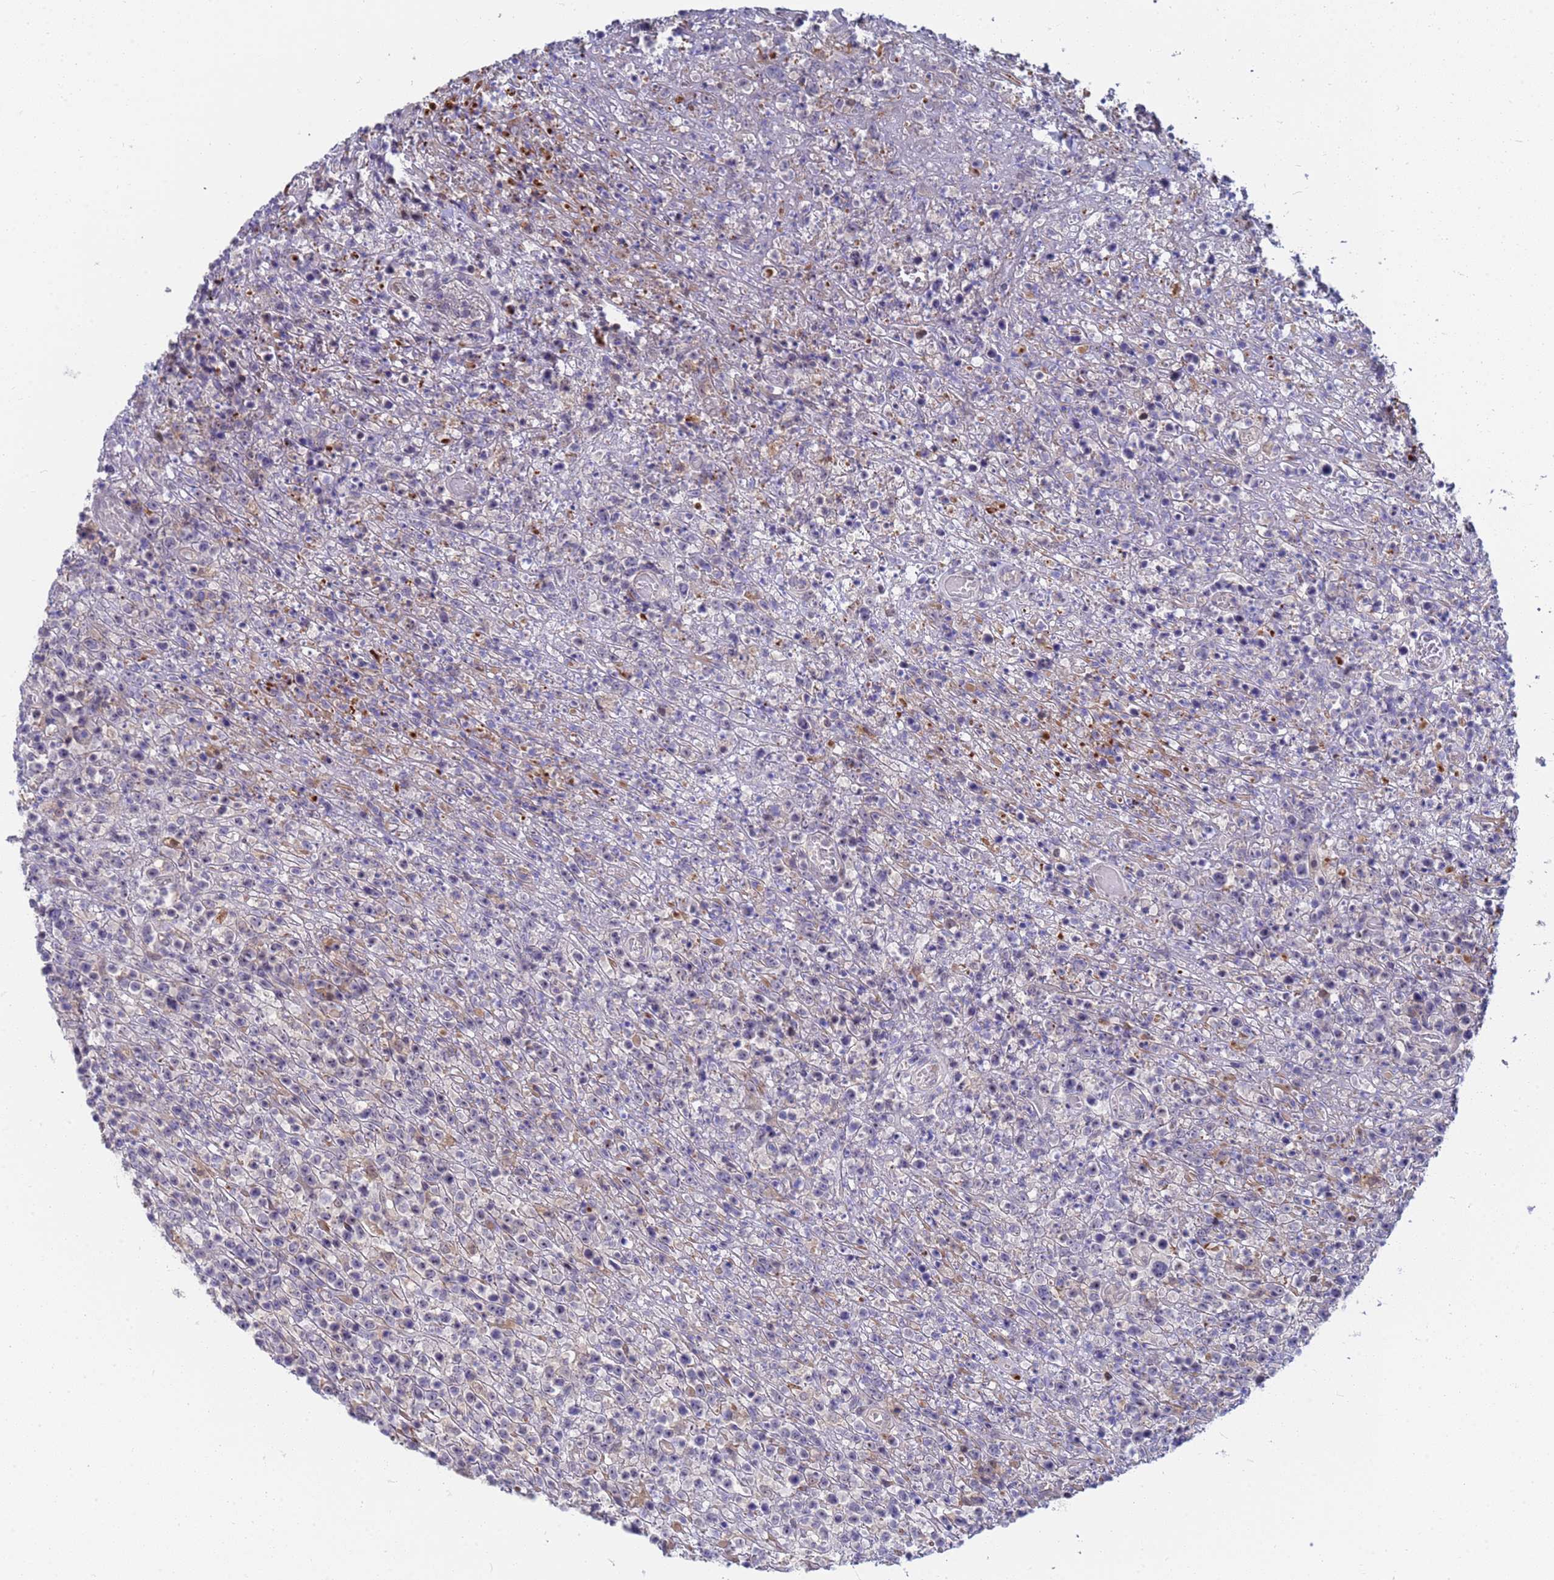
{"staining": {"intensity": "negative", "quantity": "none", "location": "none"}, "tissue": "lymphoma", "cell_type": "Tumor cells", "image_type": "cancer", "snomed": [{"axis": "morphology", "description": "Malignant lymphoma, non-Hodgkin's type, High grade"}, {"axis": "topography", "description": "Colon"}], "caption": "An image of human malignant lymphoma, non-Hodgkin's type (high-grade) is negative for staining in tumor cells. The staining is performed using DAB brown chromogen with nuclei counter-stained in using hematoxylin.", "gene": "ENOSF1", "patient": {"sex": "female", "age": 53}}